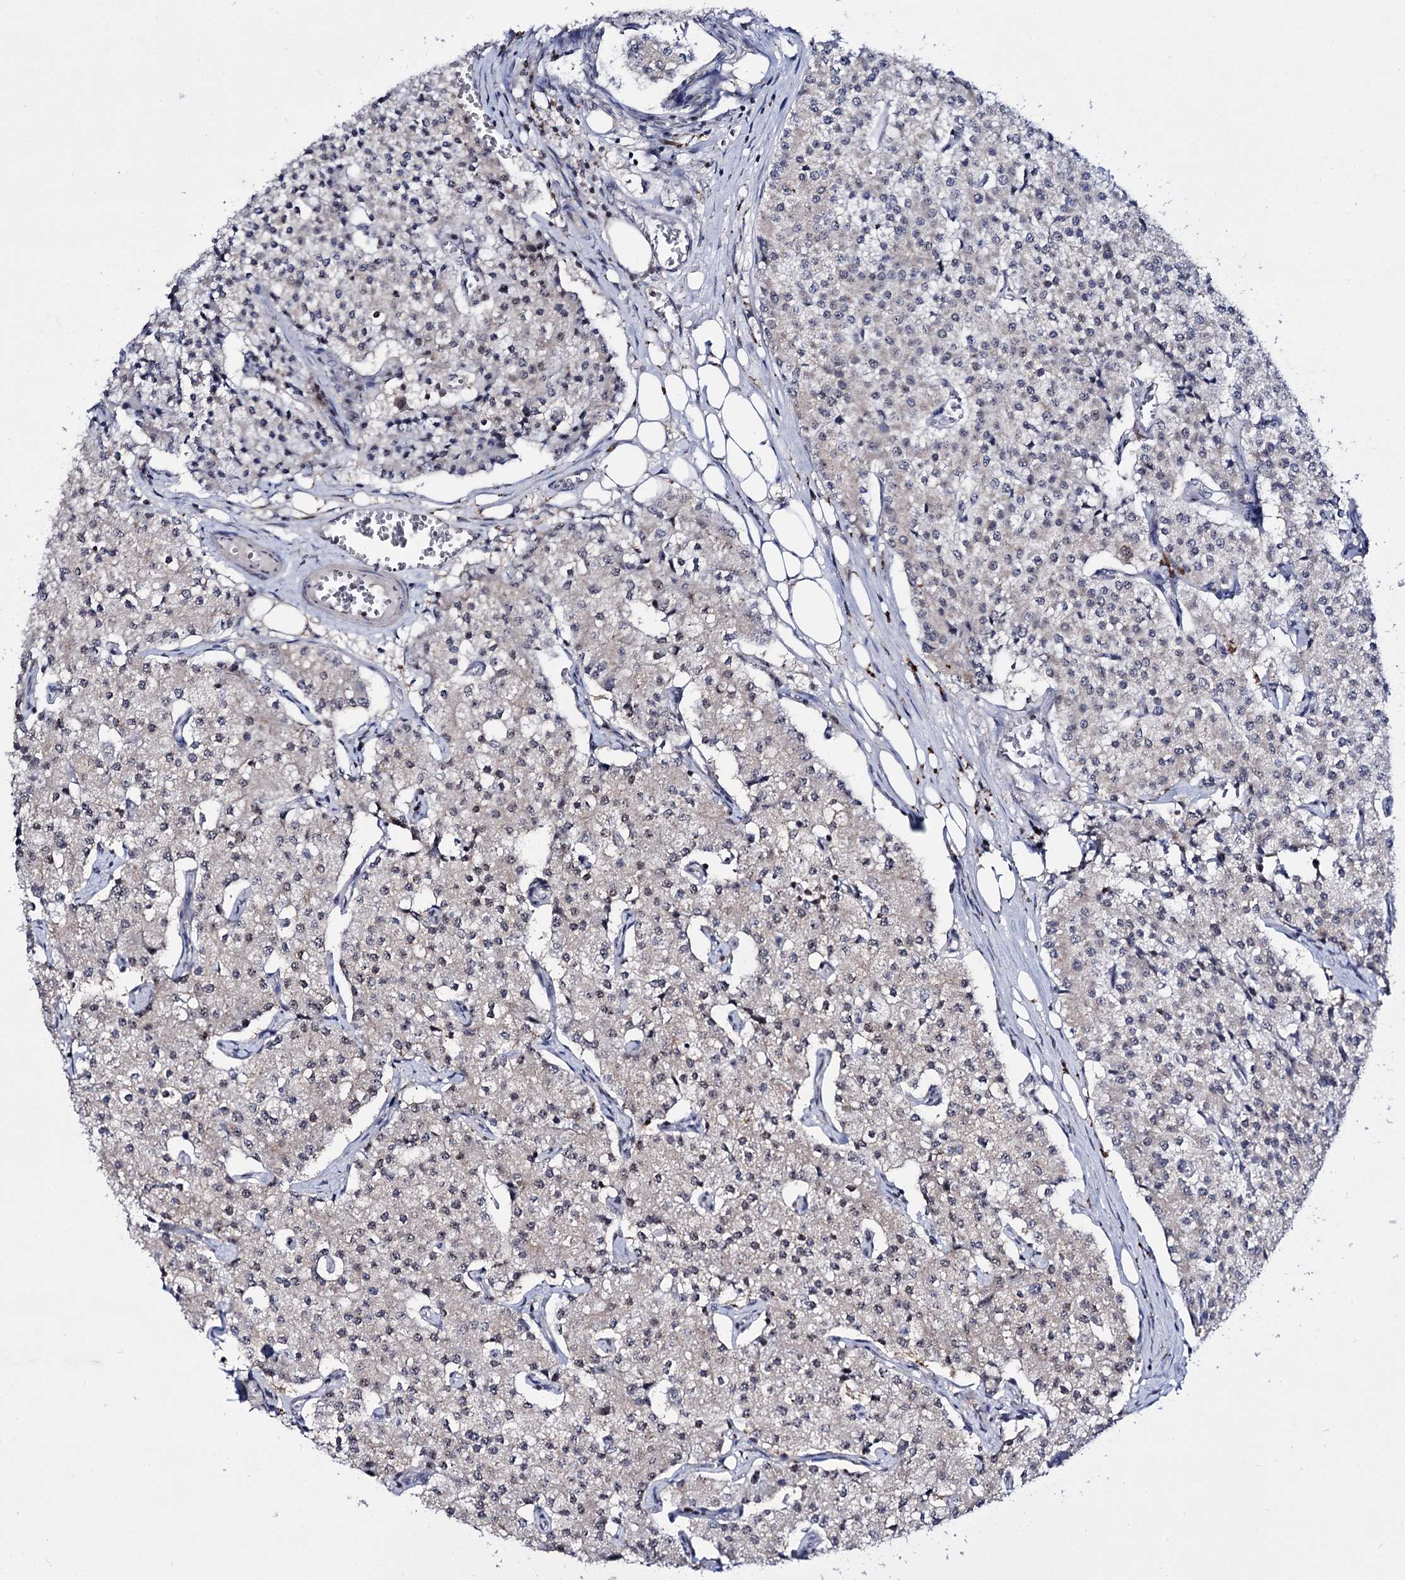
{"staining": {"intensity": "negative", "quantity": "none", "location": "none"}, "tissue": "carcinoid", "cell_type": "Tumor cells", "image_type": "cancer", "snomed": [{"axis": "morphology", "description": "Carcinoid, malignant, NOS"}, {"axis": "topography", "description": "Colon"}], "caption": "Protein analysis of carcinoid displays no significant staining in tumor cells.", "gene": "SMCHD1", "patient": {"sex": "female", "age": 52}}